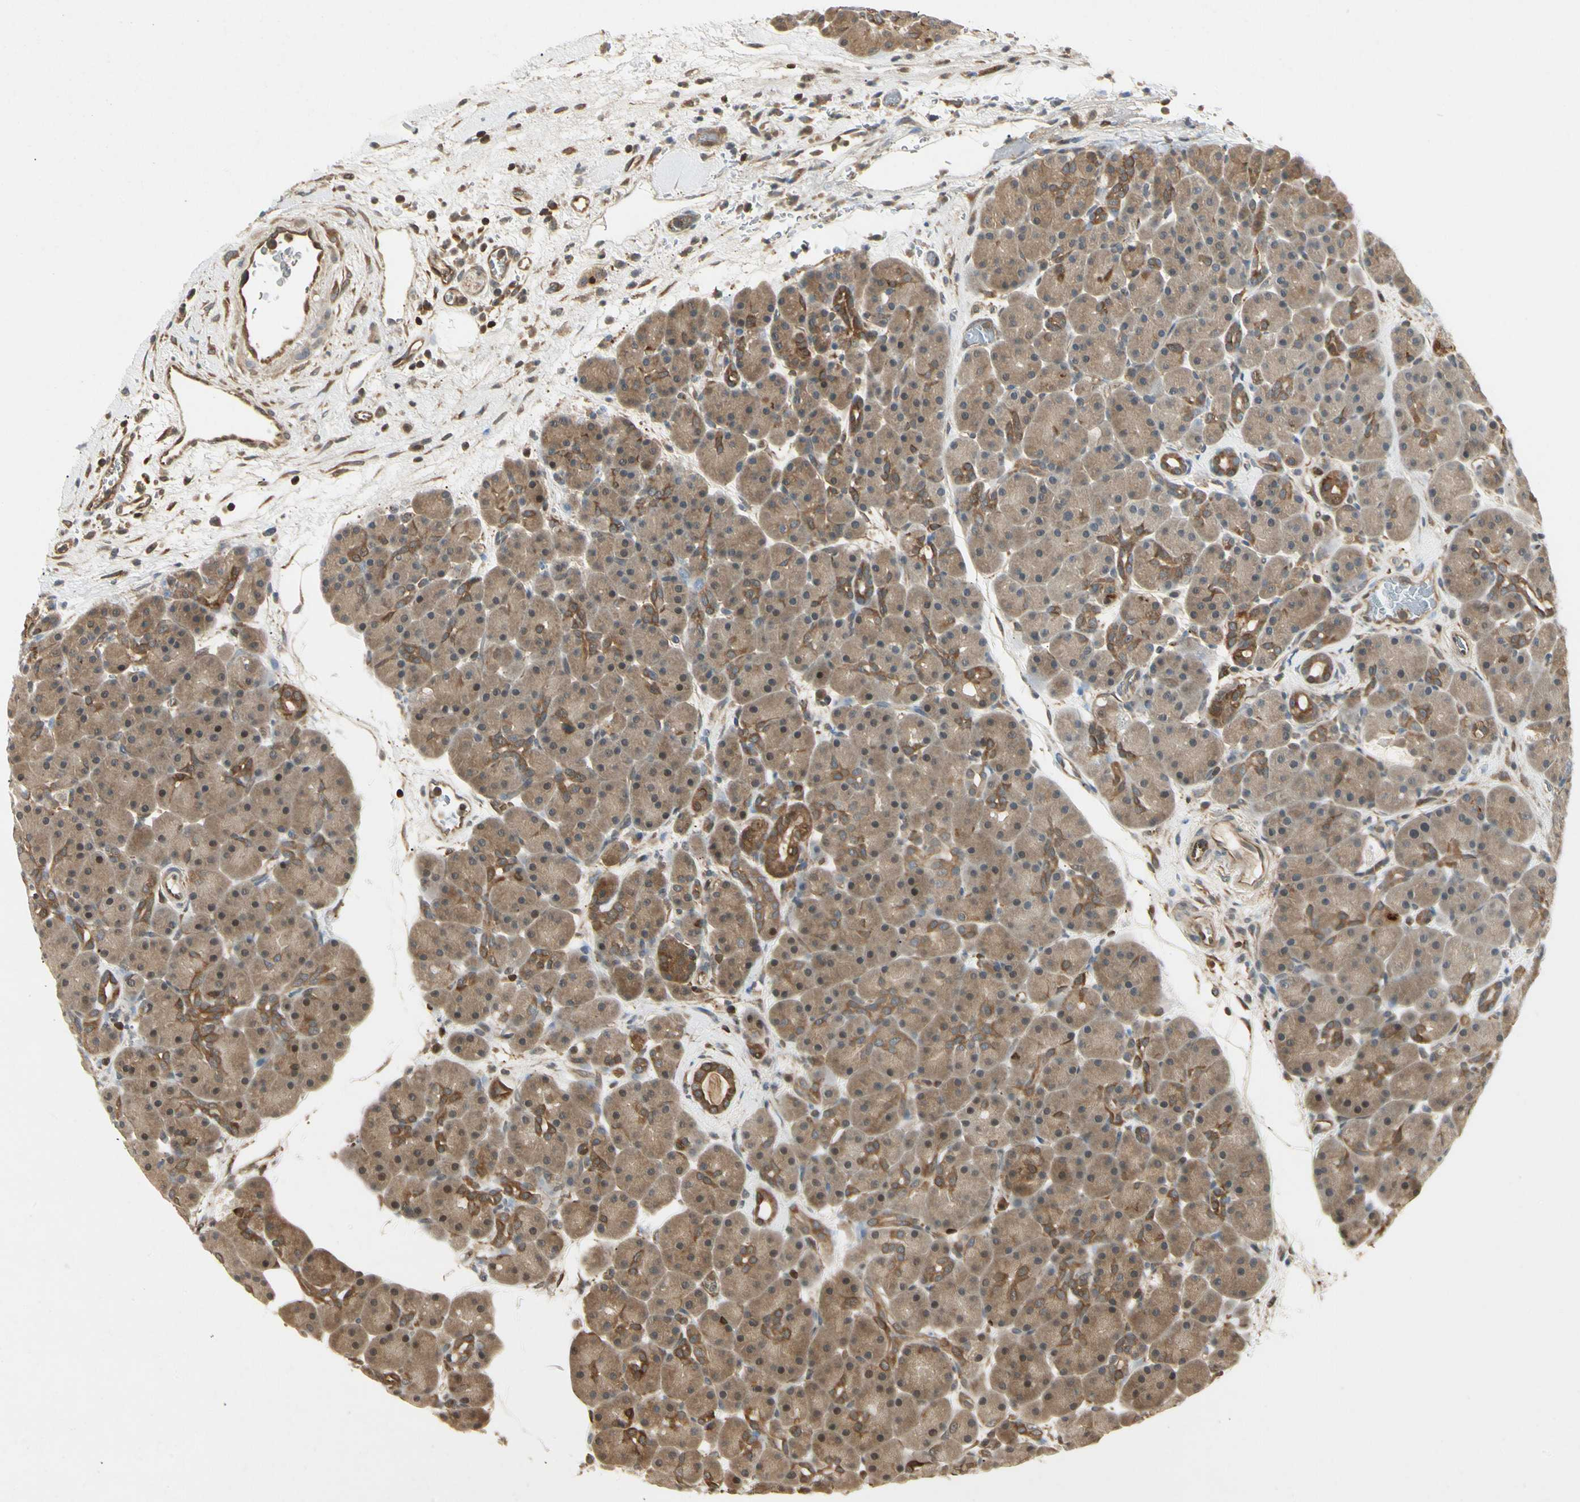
{"staining": {"intensity": "moderate", "quantity": ">75%", "location": "cytoplasmic/membranous,nuclear"}, "tissue": "pancreas", "cell_type": "Exocrine glandular cells", "image_type": "normal", "snomed": [{"axis": "morphology", "description": "Normal tissue, NOS"}, {"axis": "topography", "description": "Pancreas"}], "caption": "A high-resolution photomicrograph shows immunohistochemistry staining of unremarkable pancreas, which displays moderate cytoplasmic/membranous,nuclear positivity in approximately >75% of exocrine glandular cells. (Brightfield microscopy of DAB IHC at high magnification).", "gene": "YWHAB", "patient": {"sex": "male", "age": 66}}